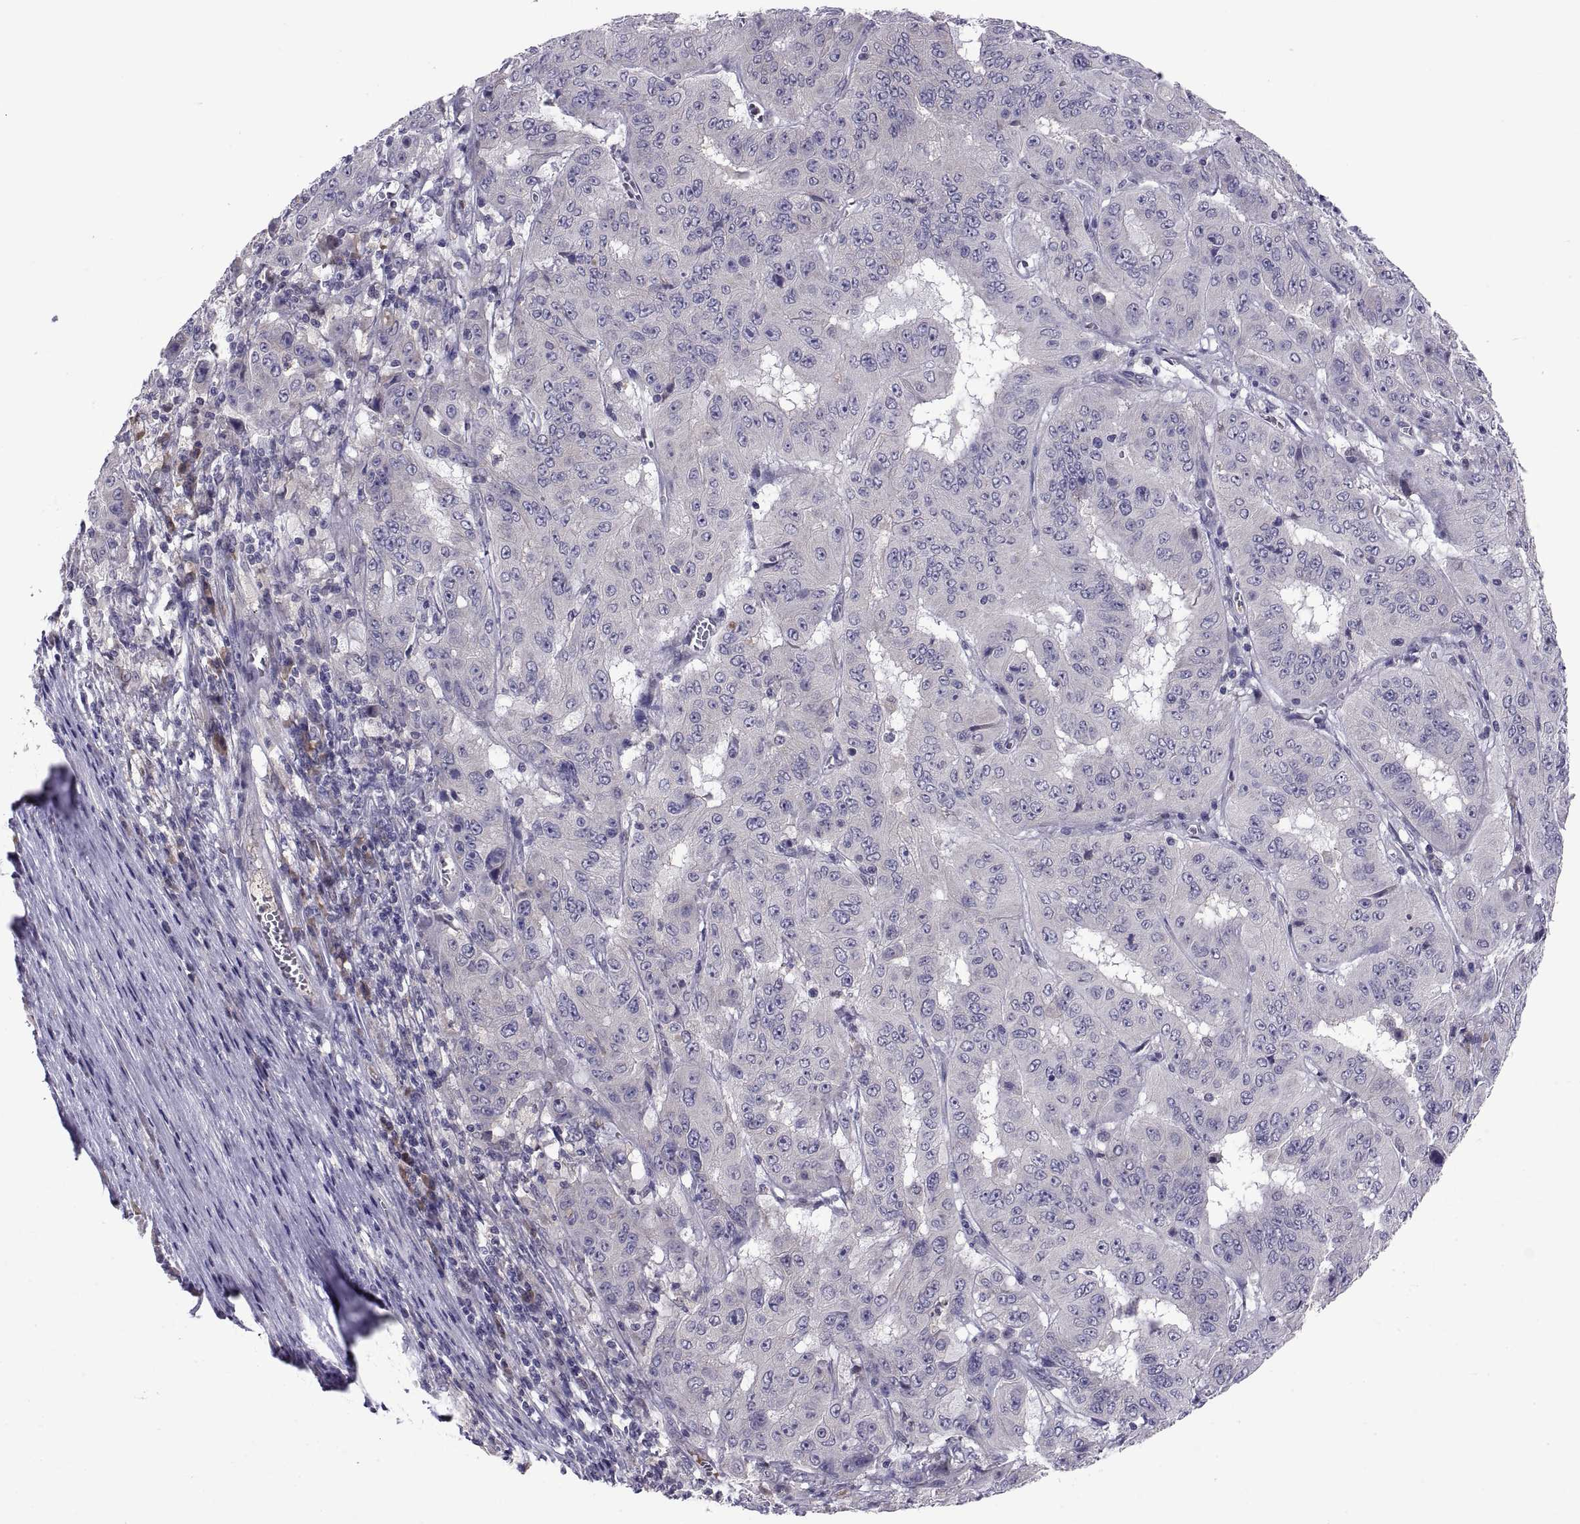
{"staining": {"intensity": "negative", "quantity": "none", "location": "none"}, "tissue": "pancreatic cancer", "cell_type": "Tumor cells", "image_type": "cancer", "snomed": [{"axis": "morphology", "description": "Adenocarcinoma, NOS"}, {"axis": "topography", "description": "Pancreas"}], "caption": "Tumor cells are negative for brown protein staining in pancreatic cancer.", "gene": "PKP1", "patient": {"sex": "male", "age": 63}}